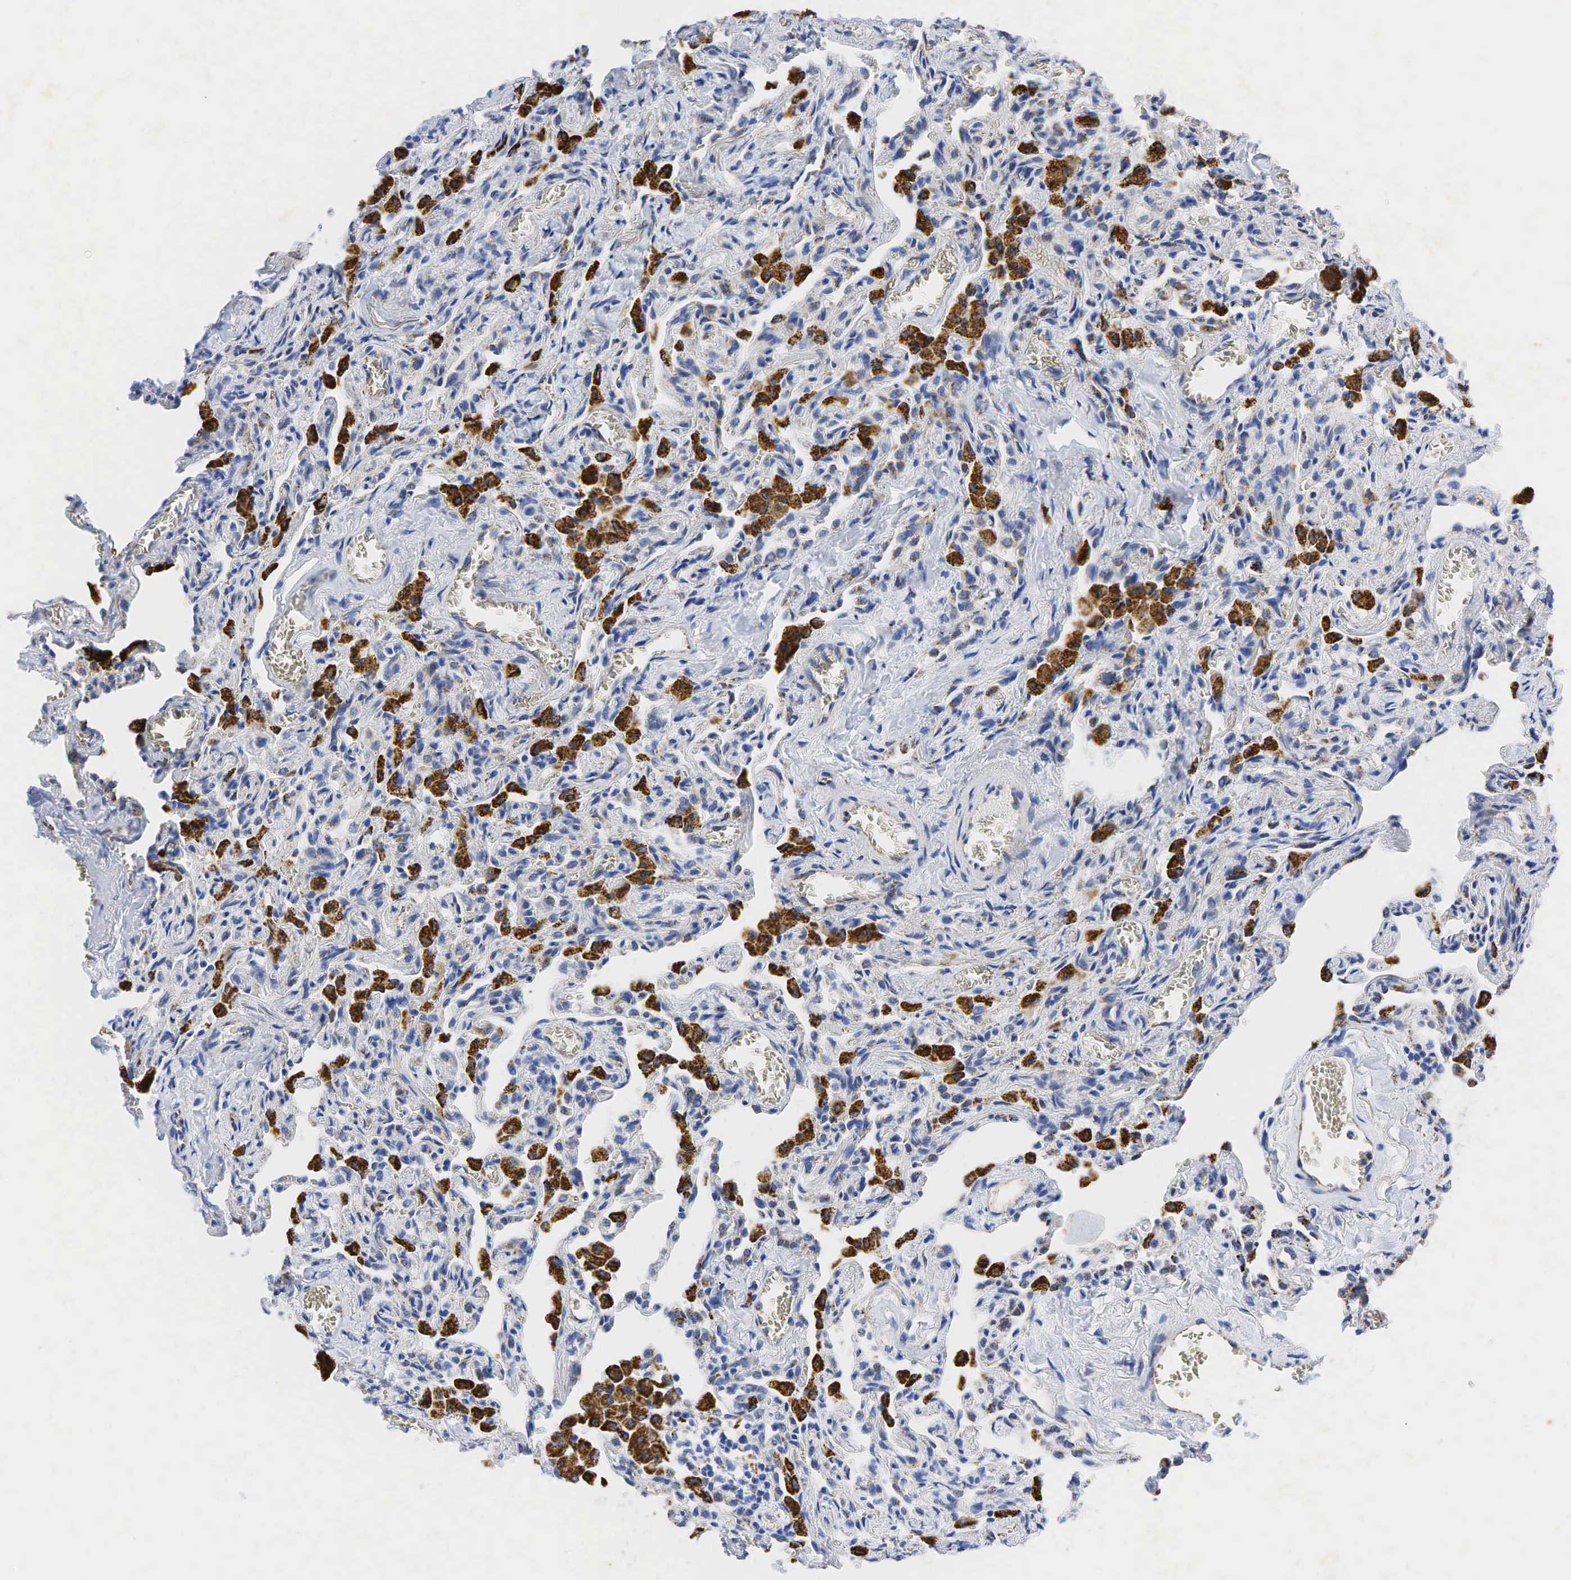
{"staining": {"intensity": "negative", "quantity": "none", "location": "none"}, "tissue": "lung", "cell_type": "Alveolar cells", "image_type": "normal", "snomed": [{"axis": "morphology", "description": "Normal tissue, NOS"}, {"axis": "topography", "description": "Lung"}], "caption": "This micrograph is of normal lung stained with IHC to label a protein in brown with the nuclei are counter-stained blue. There is no positivity in alveolar cells. (Immunohistochemistry, brightfield microscopy, high magnification).", "gene": "SYP", "patient": {"sex": "male", "age": 73}}